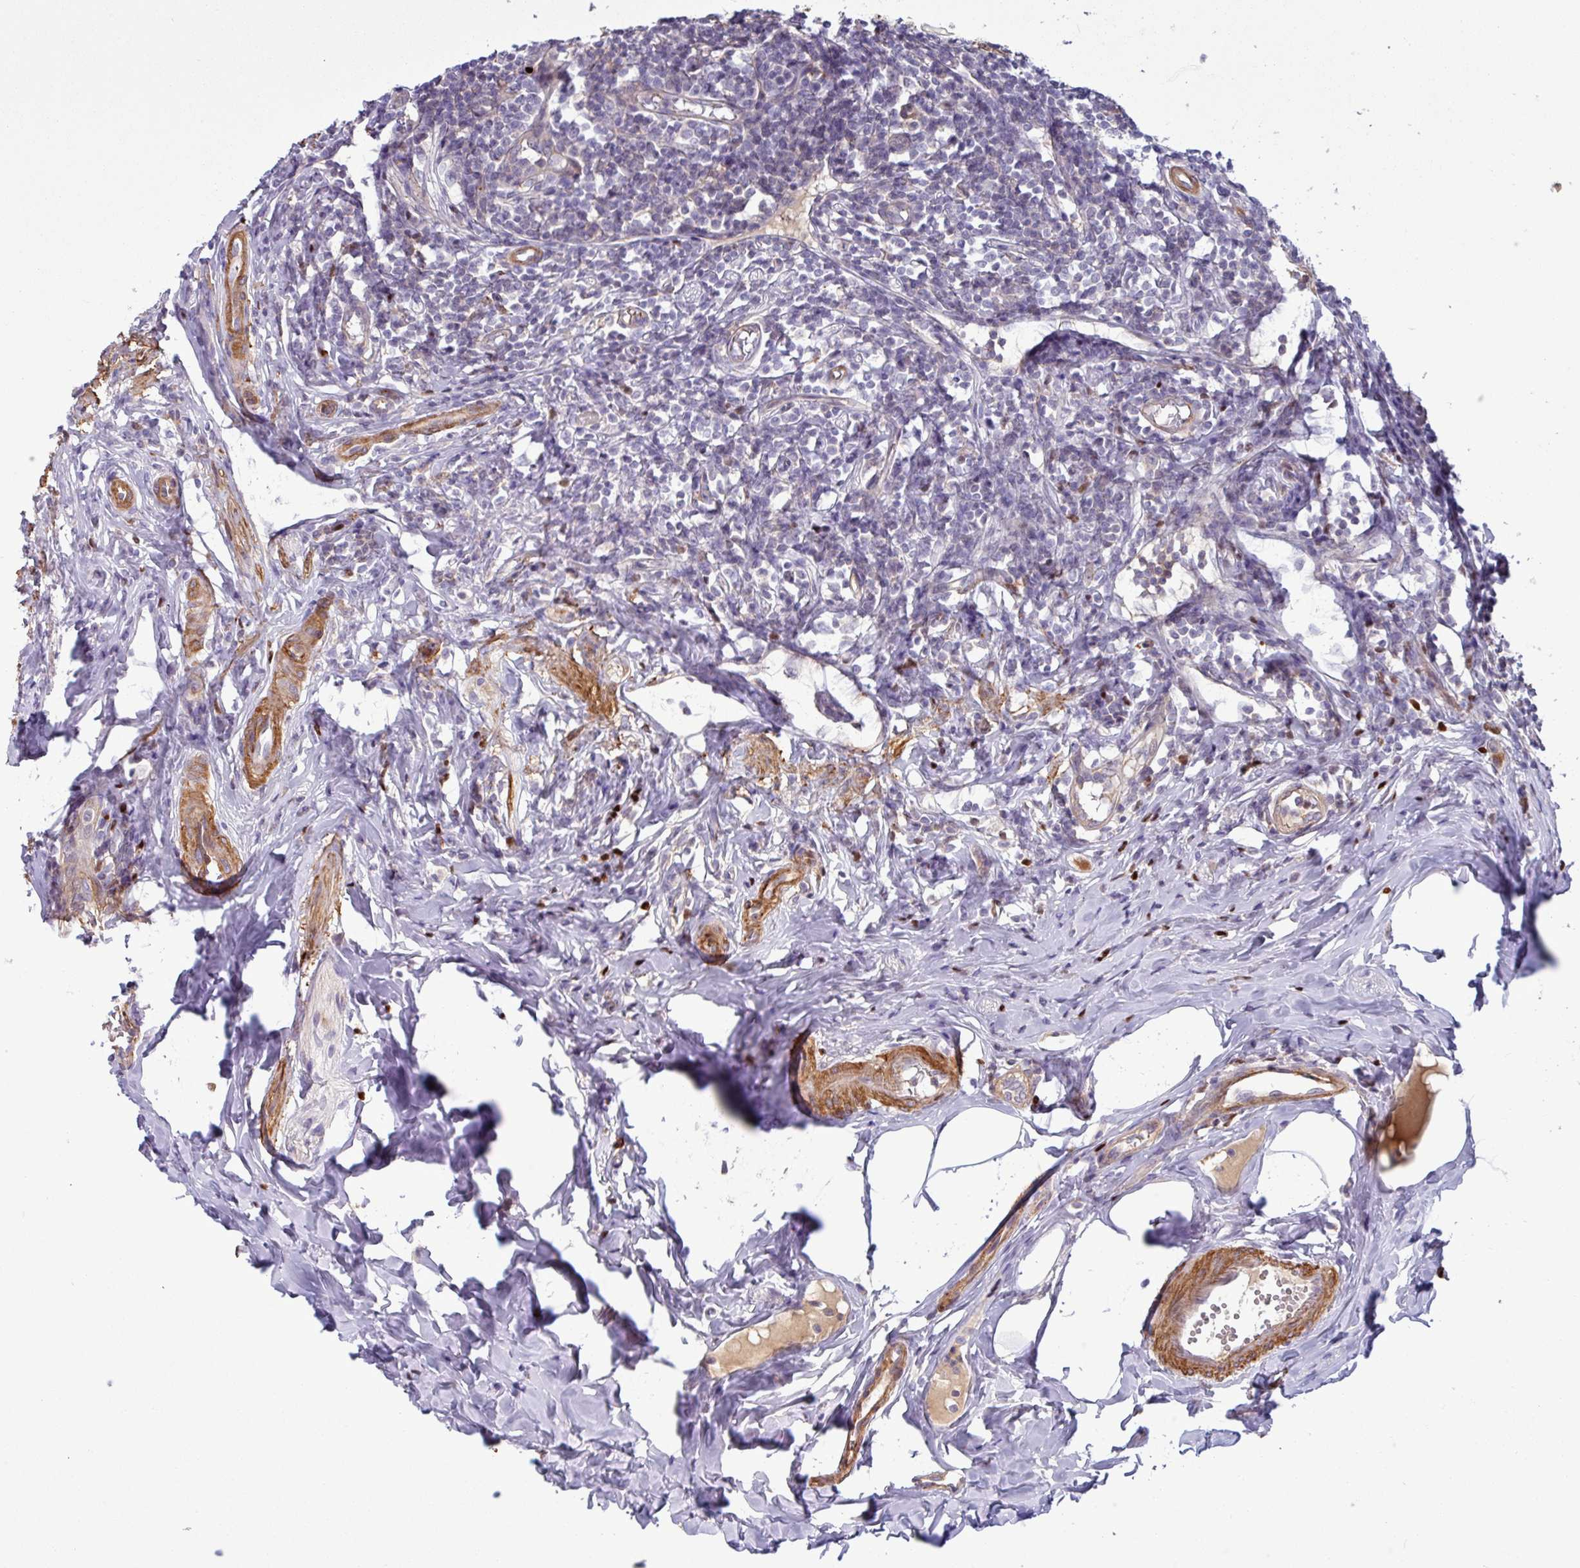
{"staining": {"intensity": "weak", "quantity": "25%-75%", "location": "cytoplasmic/membranous"}, "tissue": "appendix", "cell_type": "Lymphoid tissue", "image_type": "normal", "snomed": [{"axis": "morphology", "description": "Normal tissue, NOS"}, {"axis": "topography", "description": "Appendix"}], "caption": "A histopathology image of human appendix stained for a protein demonstrates weak cytoplasmic/membranous brown staining in lymphoid tissue.", "gene": "PCED1A", "patient": {"sex": "female", "age": 33}}